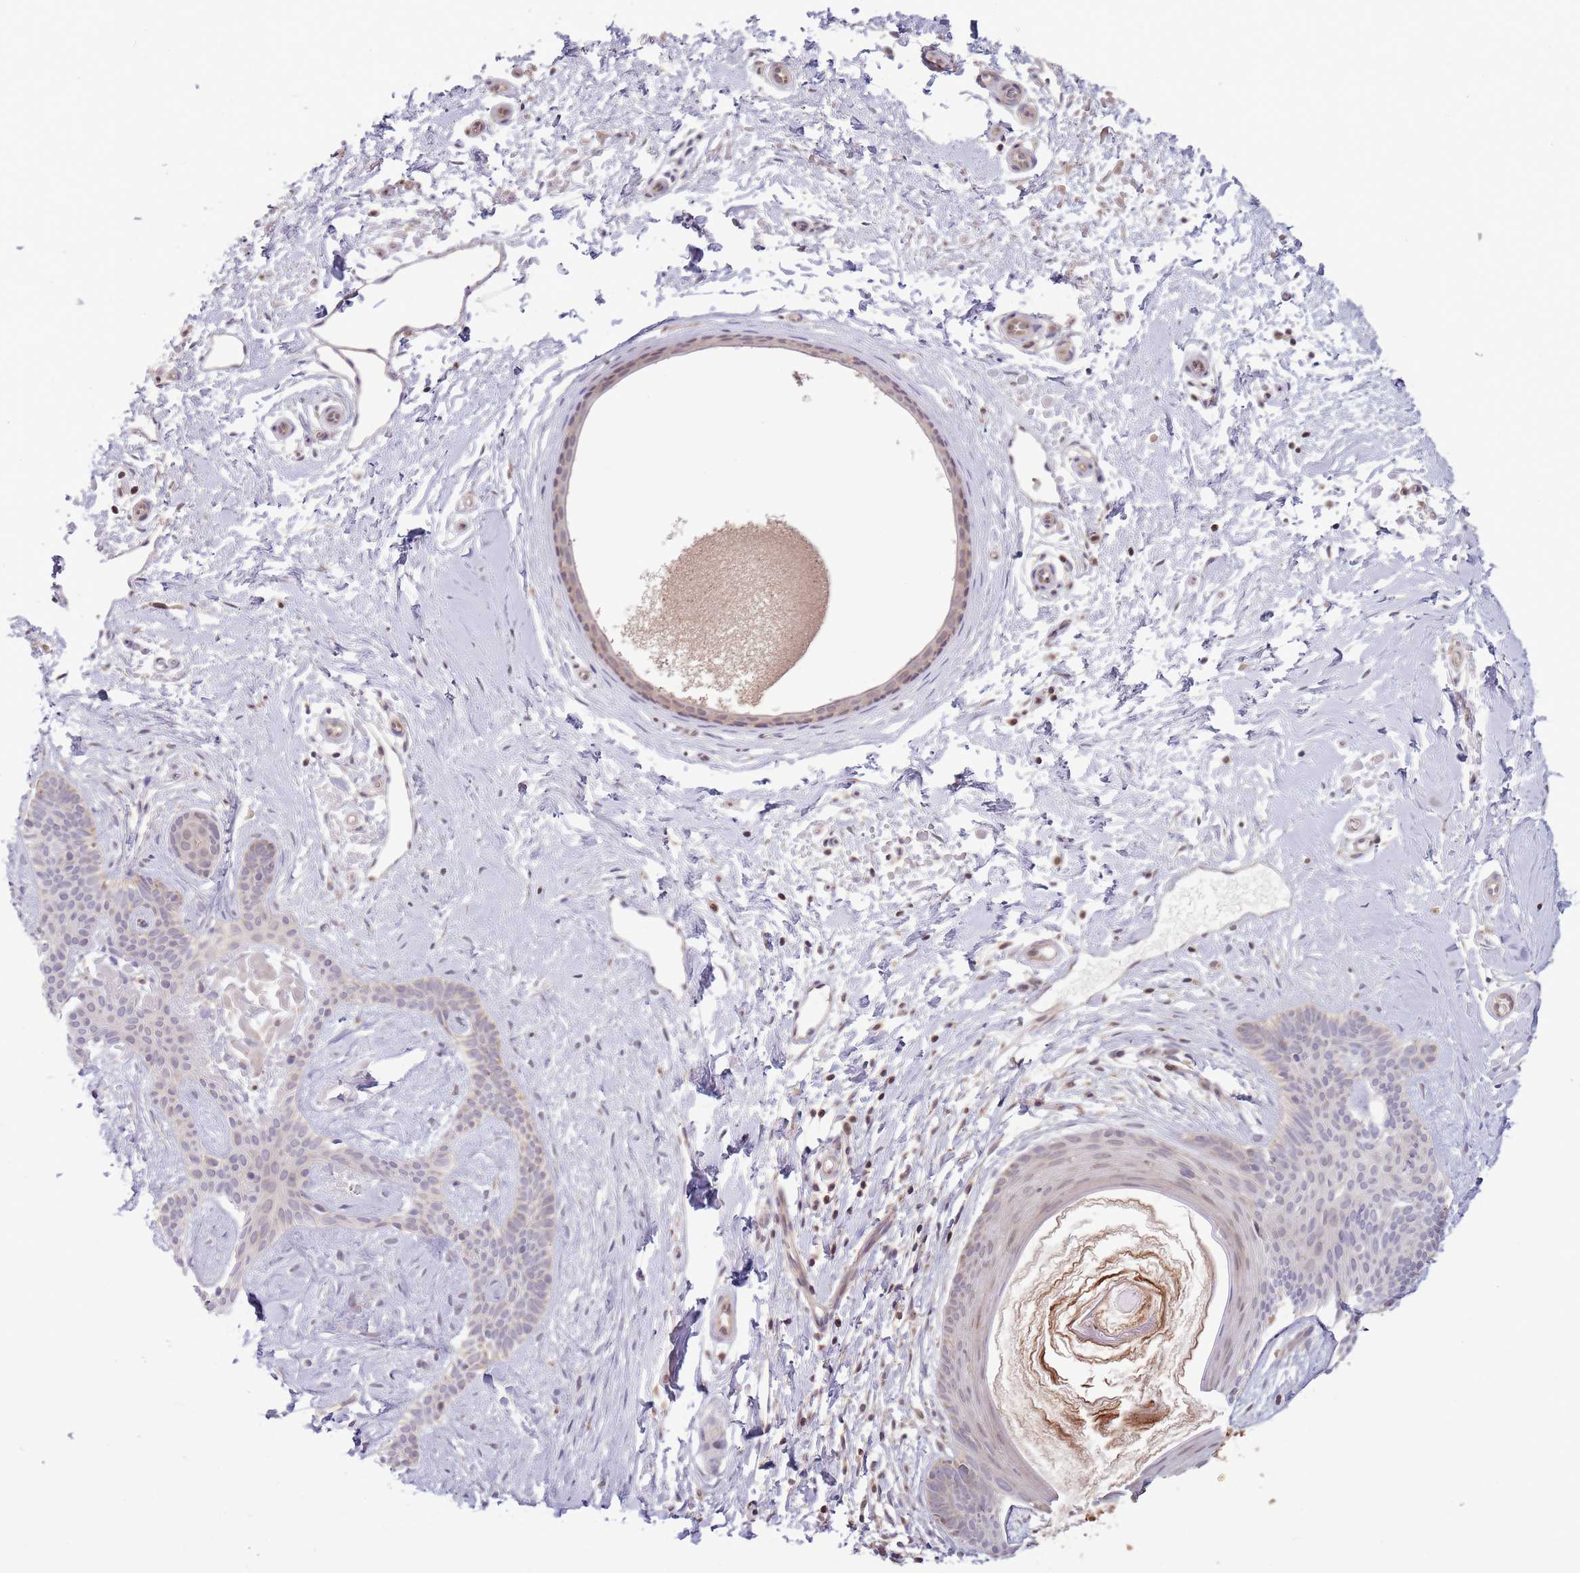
{"staining": {"intensity": "negative", "quantity": "none", "location": "none"}, "tissue": "skin cancer", "cell_type": "Tumor cells", "image_type": "cancer", "snomed": [{"axis": "morphology", "description": "Basal cell carcinoma"}, {"axis": "topography", "description": "Skin"}], "caption": "Immunohistochemistry of basal cell carcinoma (skin) reveals no positivity in tumor cells.", "gene": "RNF181", "patient": {"sex": "male", "age": 78}}